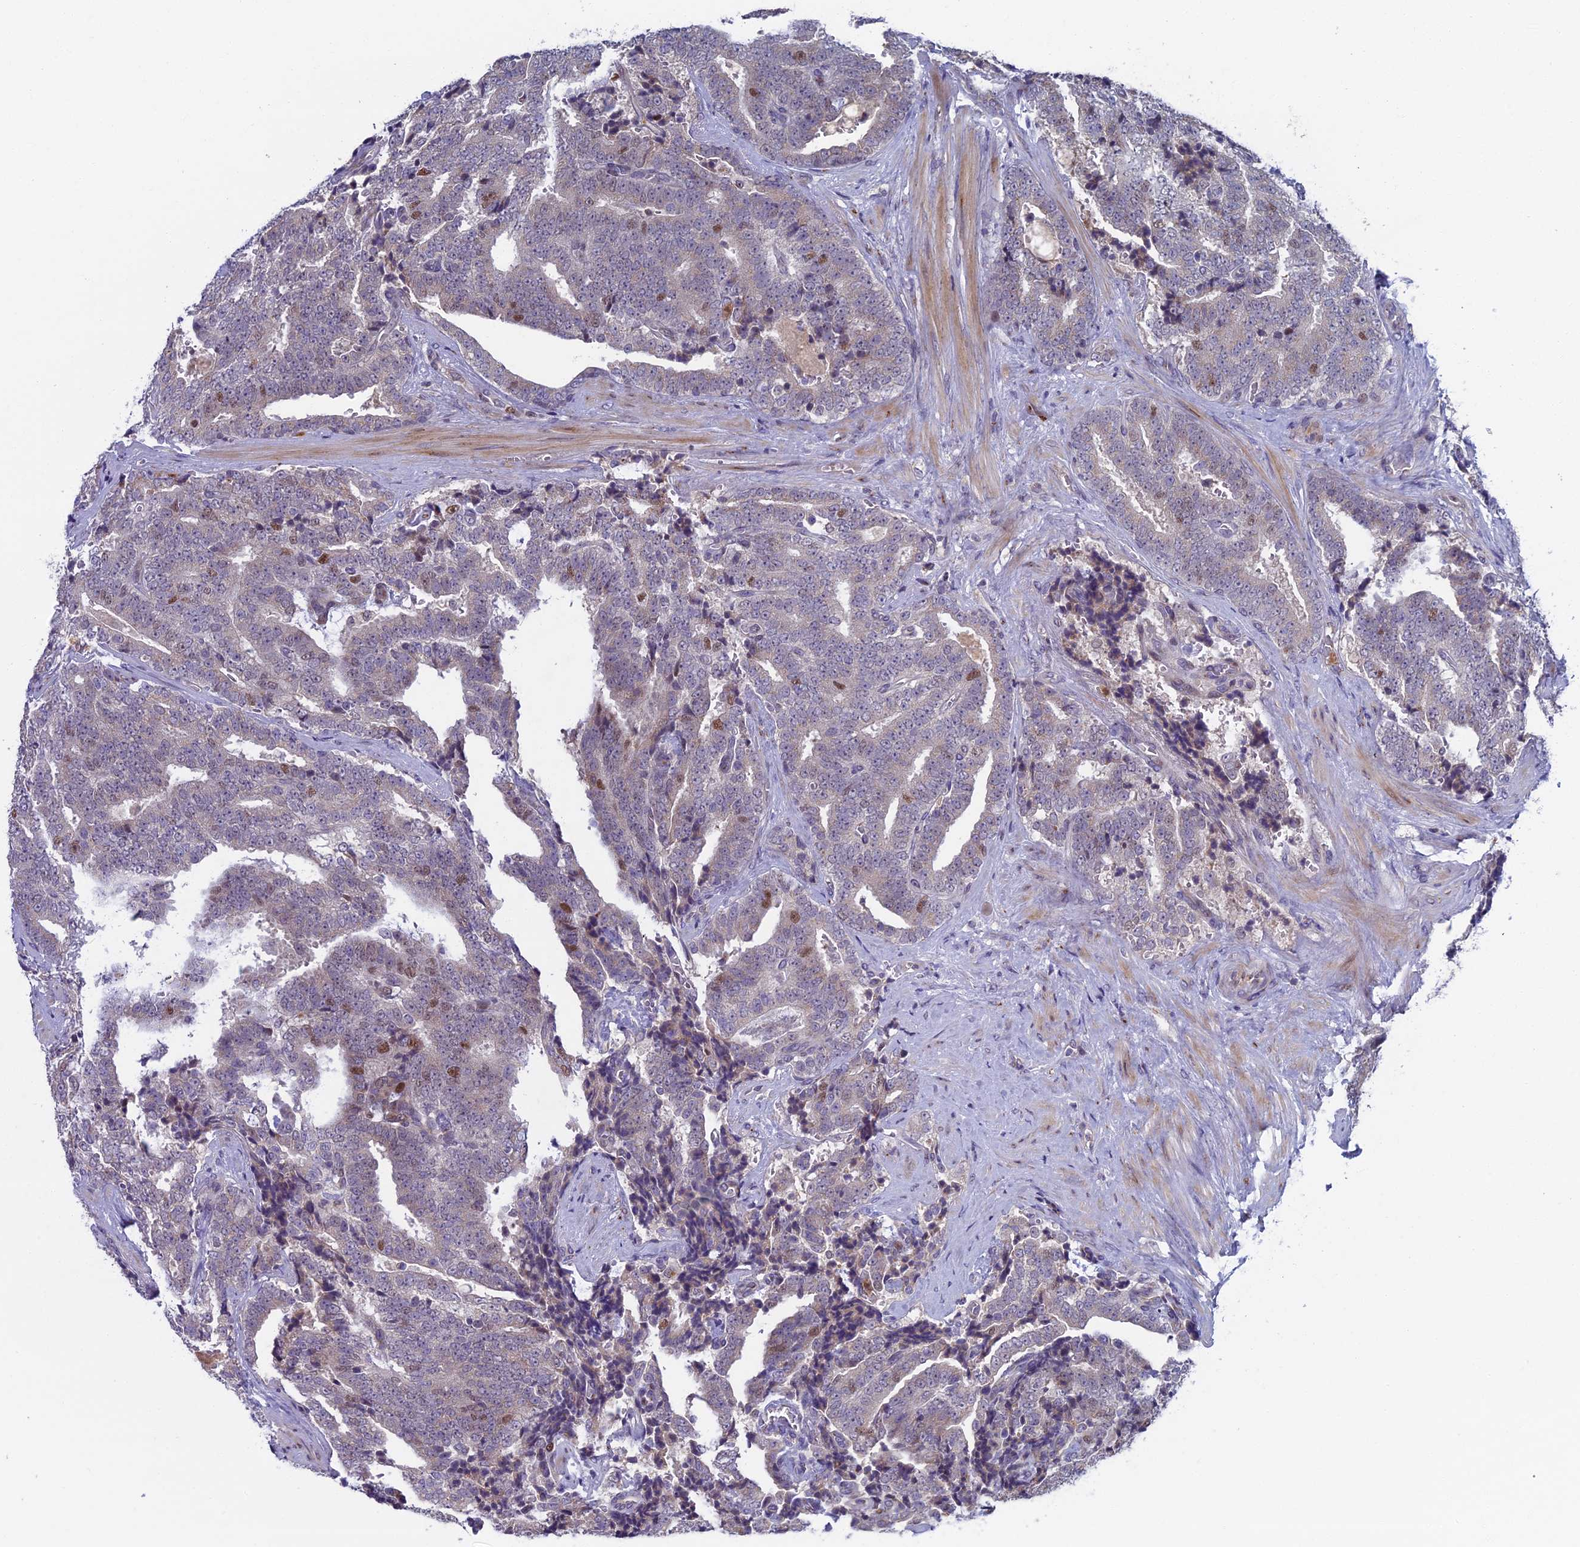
{"staining": {"intensity": "moderate", "quantity": "<25%", "location": "nuclear"}, "tissue": "prostate cancer", "cell_type": "Tumor cells", "image_type": "cancer", "snomed": [{"axis": "morphology", "description": "Adenocarcinoma, High grade"}, {"axis": "topography", "description": "Prostate and seminal vesicle, NOS"}], "caption": "Protein expression analysis of human high-grade adenocarcinoma (prostate) reveals moderate nuclear positivity in about <25% of tumor cells. The protein is stained brown, and the nuclei are stained in blue (DAB (3,3'-diaminobenzidine) IHC with brightfield microscopy, high magnification).", "gene": "LIG1", "patient": {"sex": "male", "age": 67}}